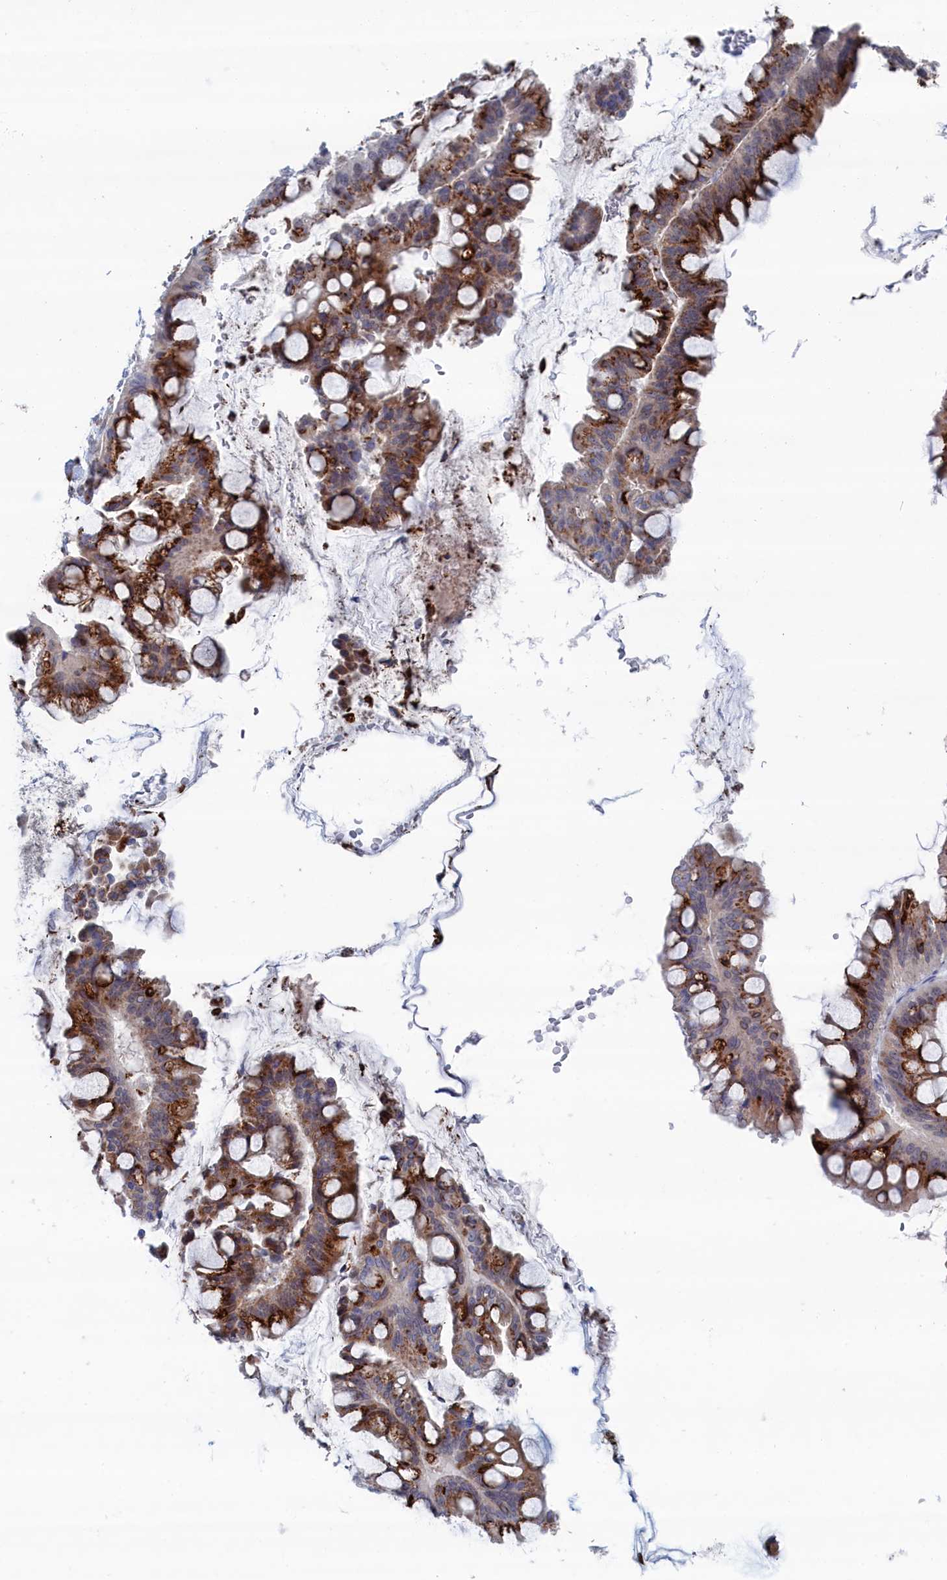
{"staining": {"intensity": "strong", "quantity": ">75%", "location": "cytoplasmic/membranous"}, "tissue": "ovarian cancer", "cell_type": "Tumor cells", "image_type": "cancer", "snomed": [{"axis": "morphology", "description": "Cystadenocarcinoma, mucinous, NOS"}, {"axis": "topography", "description": "Ovary"}], "caption": "The image reveals immunohistochemical staining of ovarian mucinous cystadenocarcinoma. There is strong cytoplasmic/membranous expression is appreciated in approximately >75% of tumor cells. Using DAB (brown) and hematoxylin (blue) stains, captured at high magnification using brightfield microscopy.", "gene": "IRX1", "patient": {"sex": "female", "age": 73}}